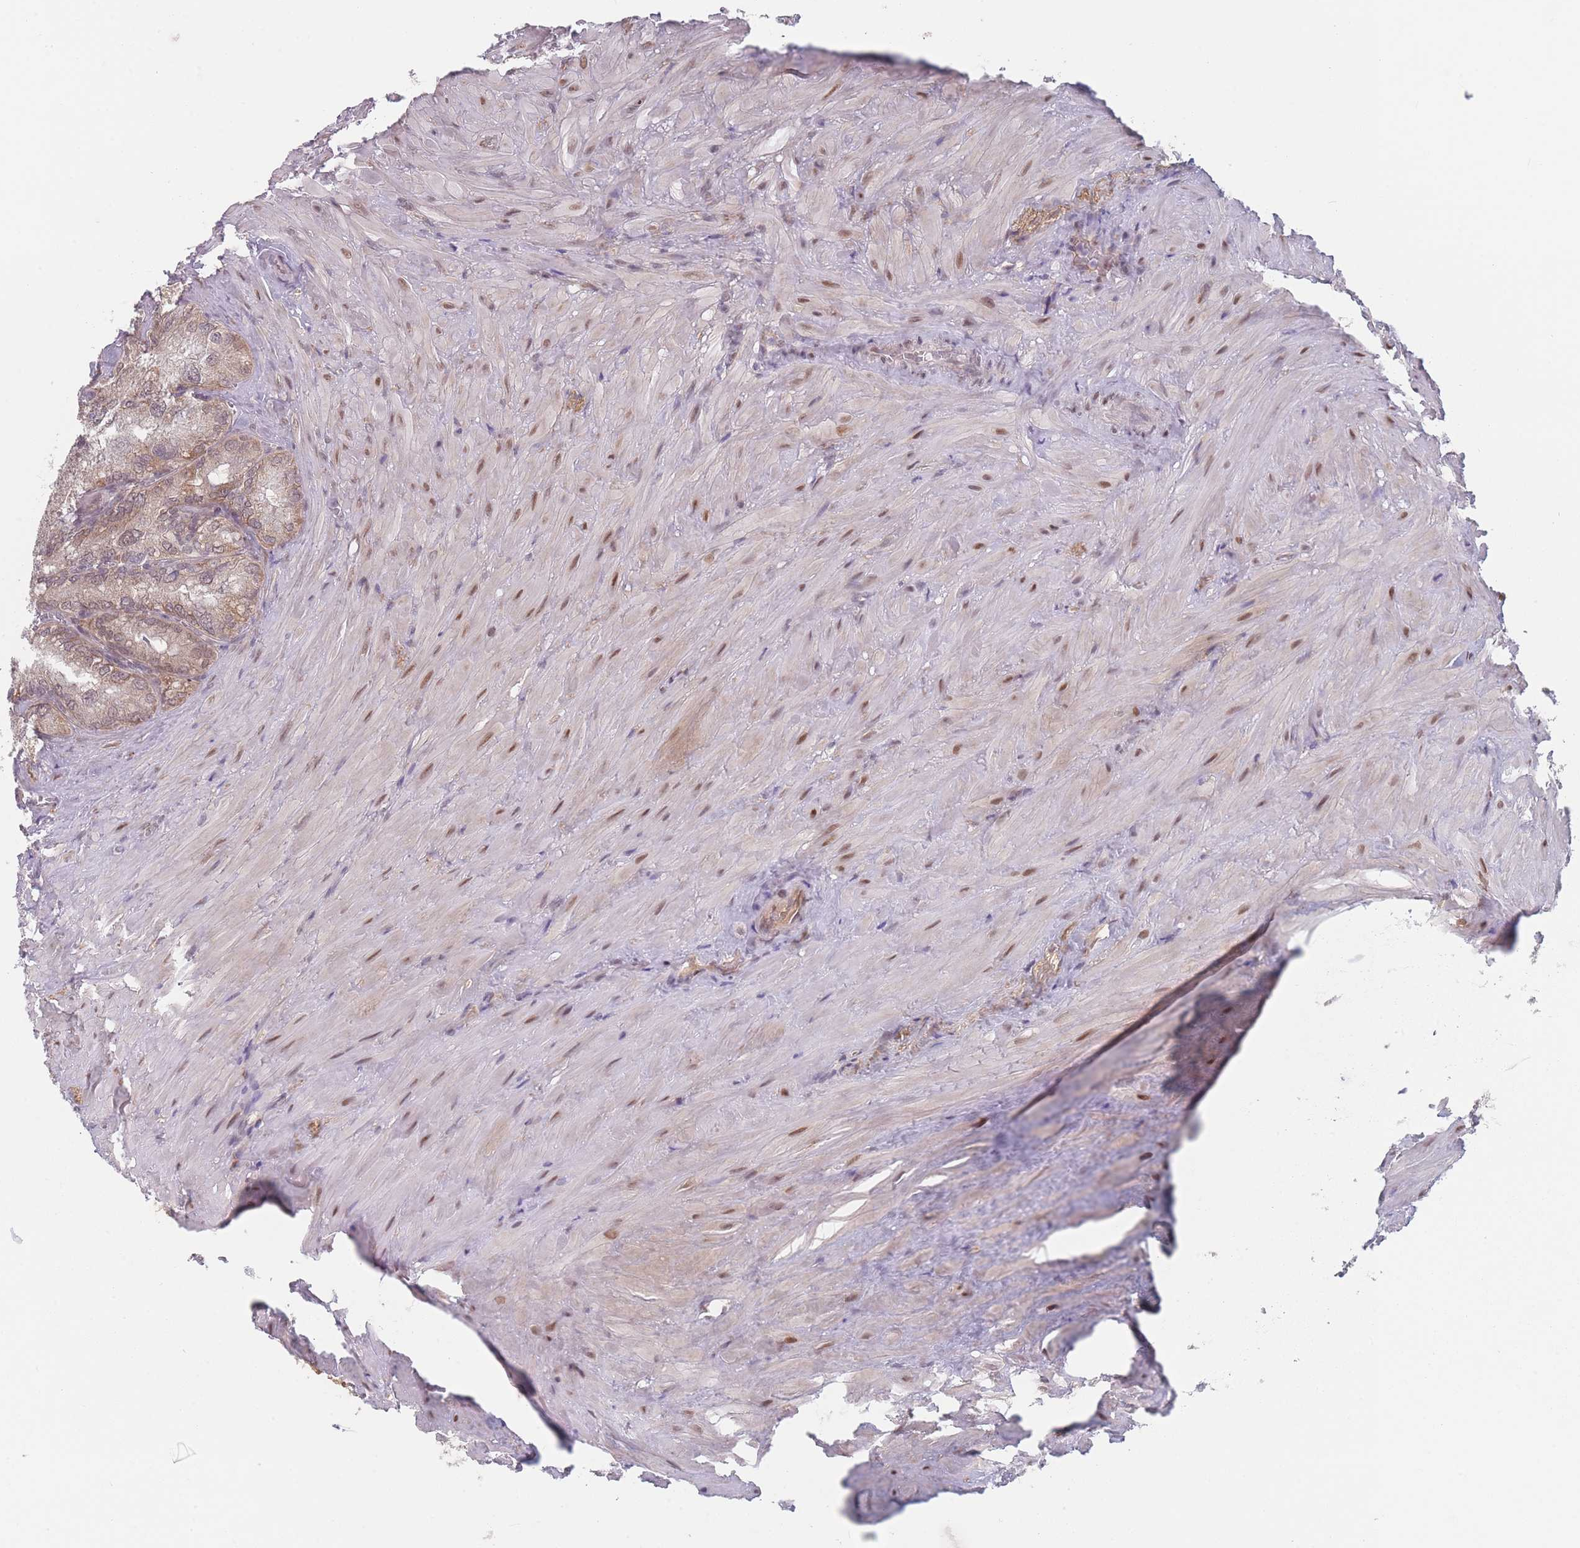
{"staining": {"intensity": "weak", "quantity": ">75%", "location": "cytoplasmic/membranous,nuclear"}, "tissue": "seminal vesicle", "cell_type": "Glandular cells", "image_type": "normal", "snomed": [{"axis": "morphology", "description": "Normal tissue, NOS"}, {"axis": "topography", "description": "Seminal veicle"}], "caption": "DAB (3,3'-diaminobenzidine) immunohistochemical staining of normal human seminal vesicle reveals weak cytoplasmic/membranous,nuclear protein positivity in approximately >75% of glandular cells. (DAB = brown stain, brightfield microscopy at high magnification).", "gene": "ANKRD10", "patient": {"sex": "male", "age": 62}}